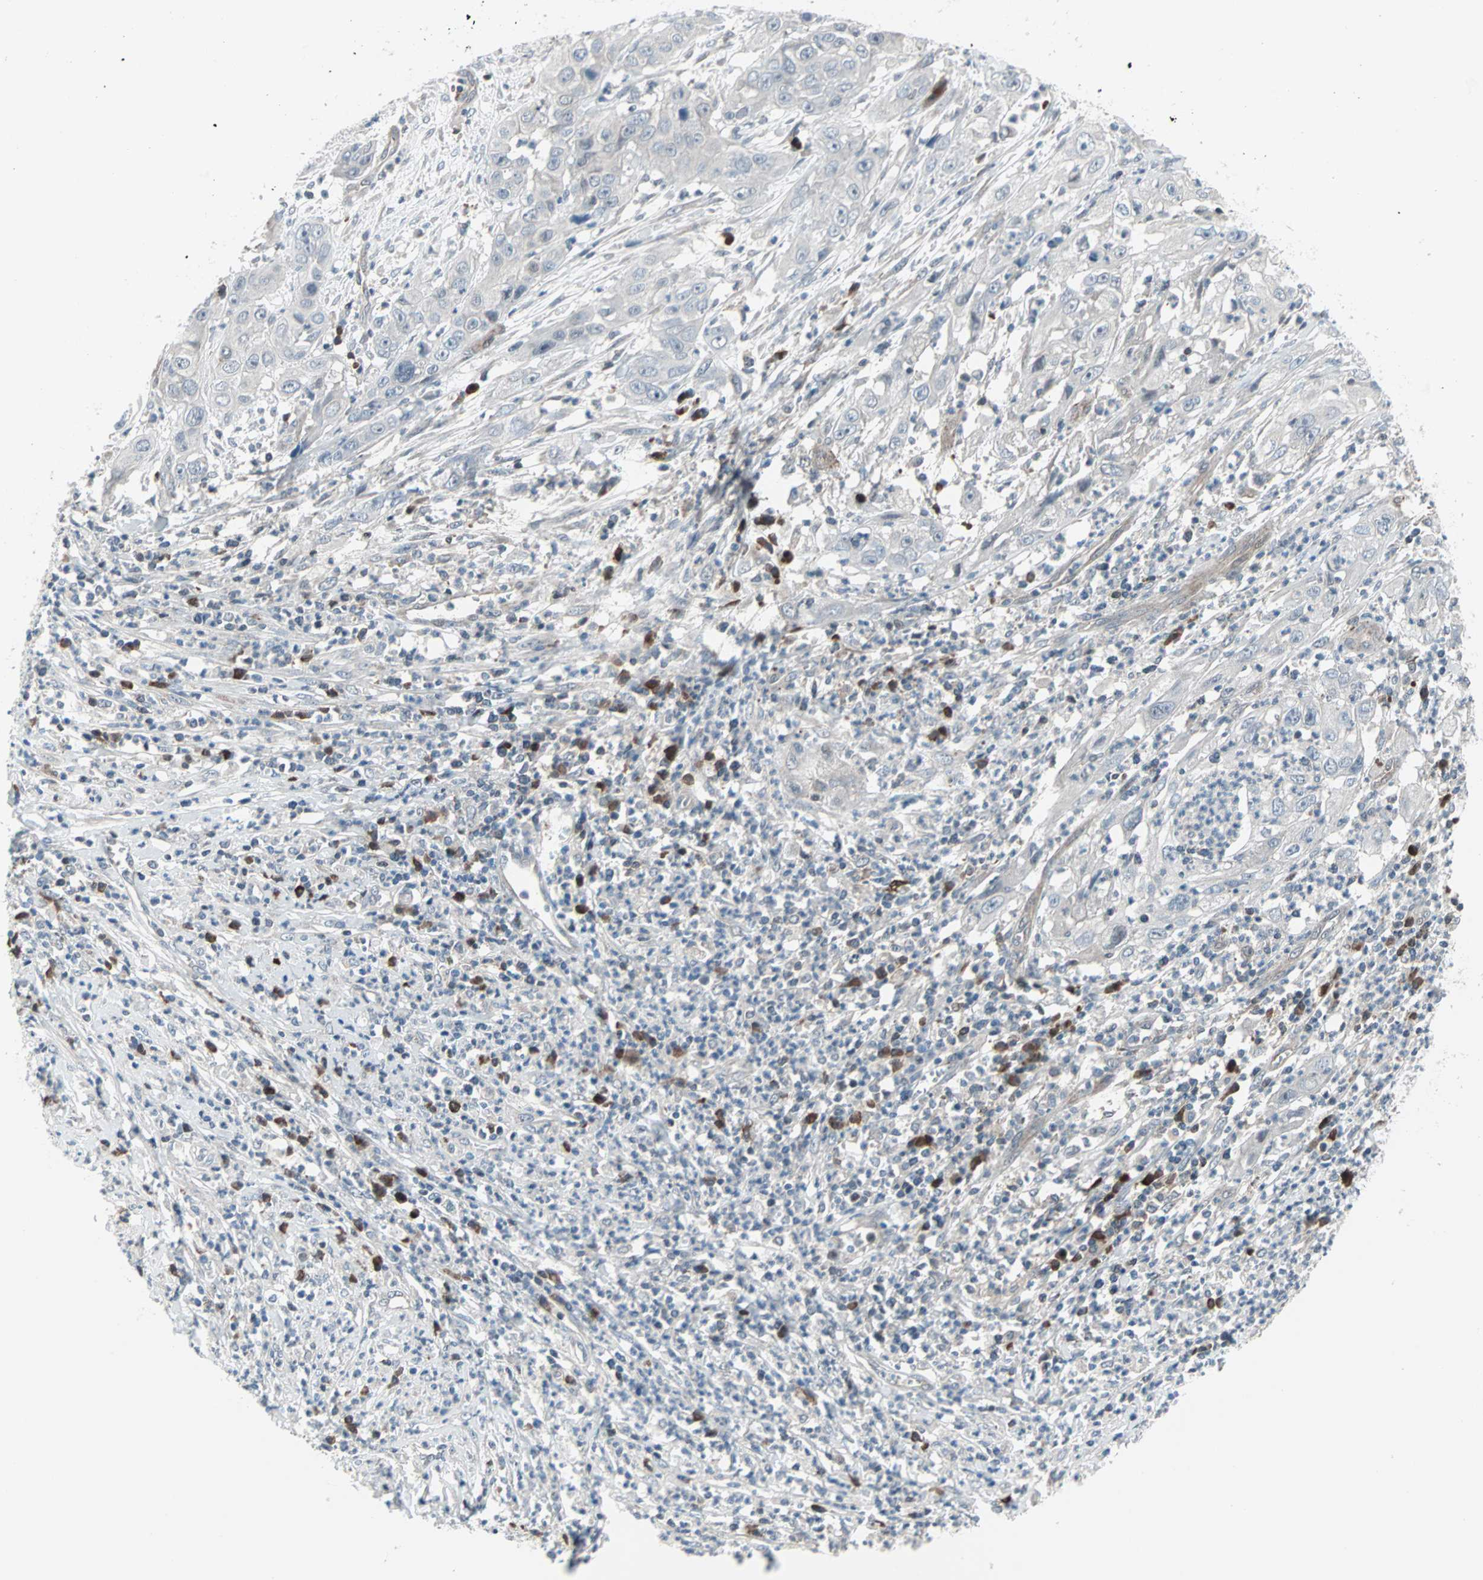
{"staining": {"intensity": "negative", "quantity": "none", "location": "none"}, "tissue": "cervical cancer", "cell_type": "Tumor cells", "image_type": "cancer", "snomed": [{"axis": "morphology", "description": "Squamous cell carcinoma, NOS"}, {"axis": "topography", "description": "Cervix"}], "caption": "This is an immunohistochemistry (IHC) histopathology image of squamous cell carcinoma (cervical). There is no expression in tumor cells.", "gene": "CASP3", "patient": {"sex": "female", "age": 32}}